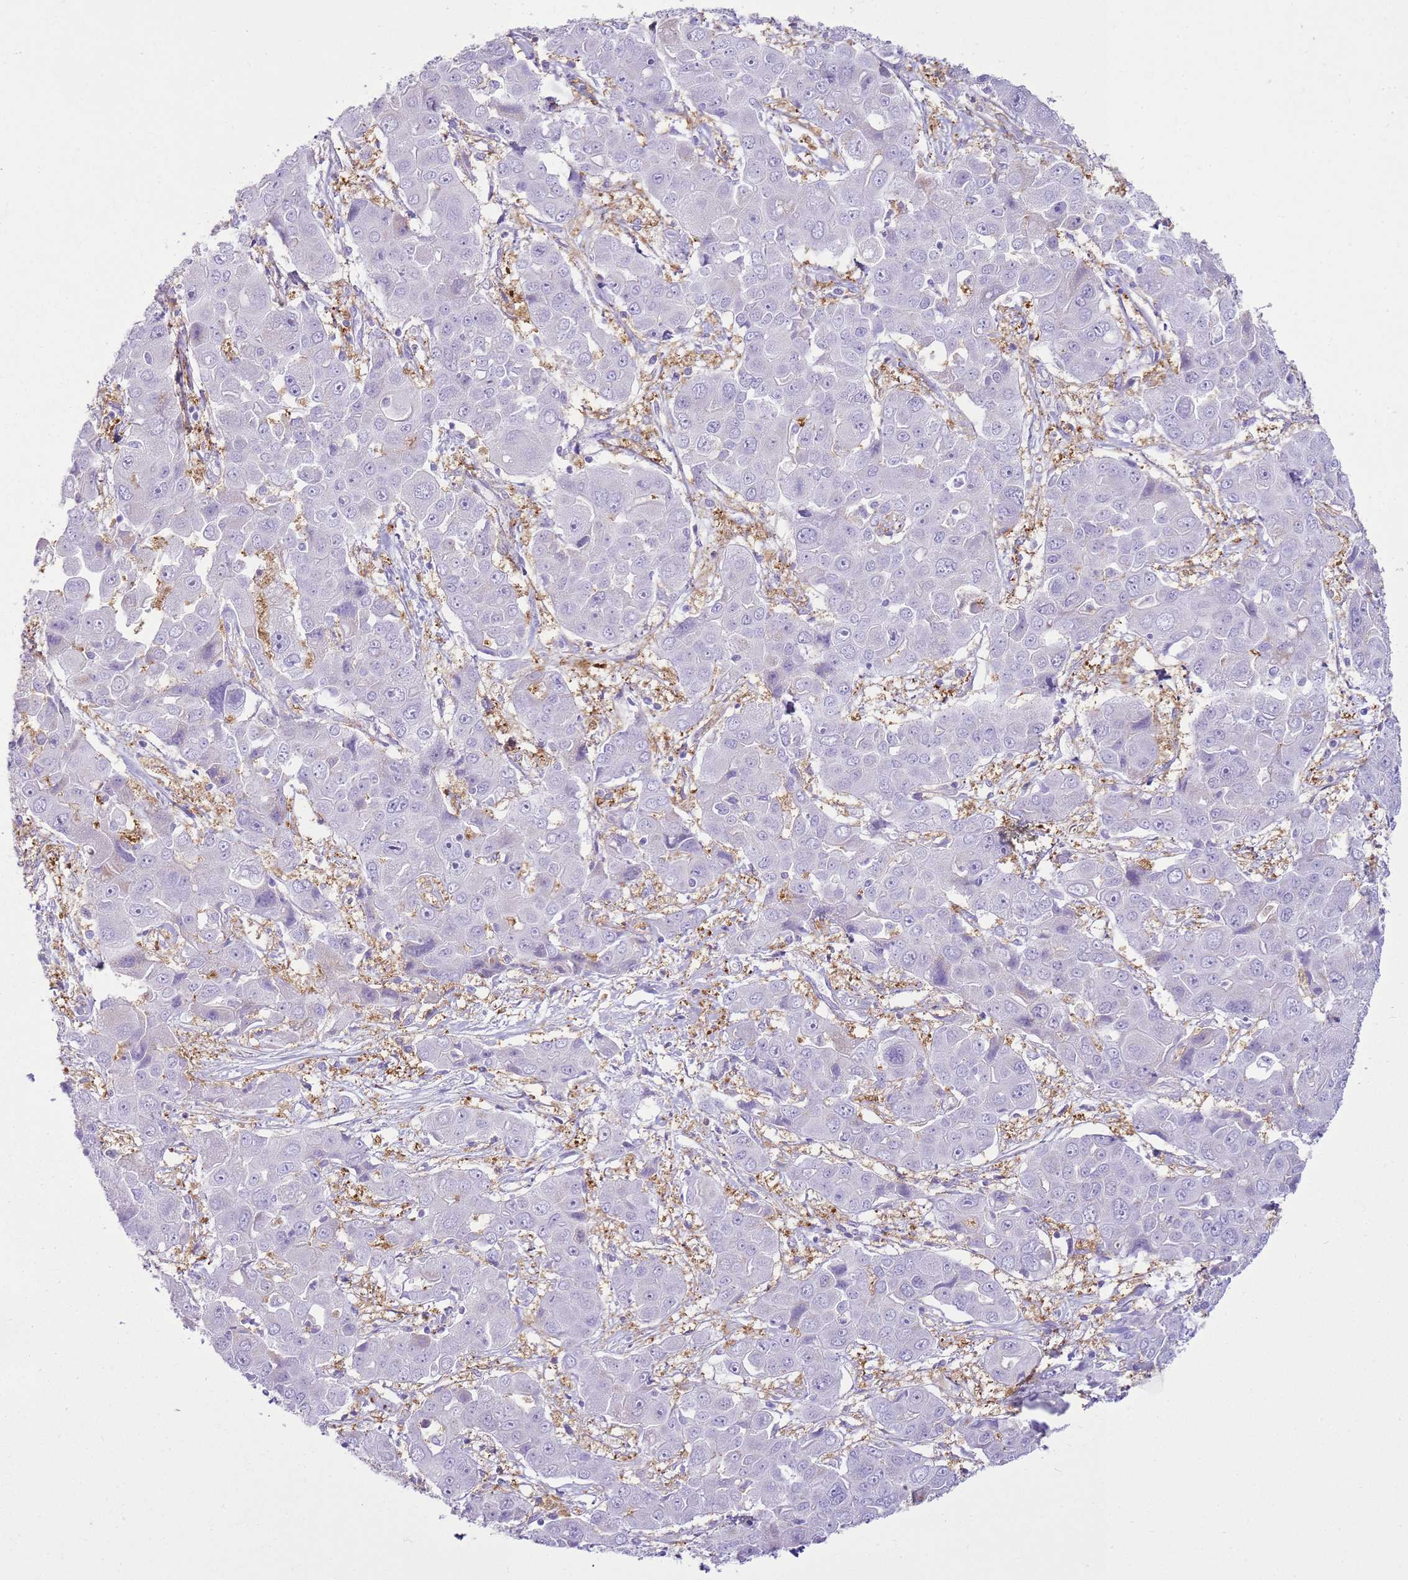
{"staining": {"intensity": "negative", "quantity": "none", "location": "none"}, "tissue": "liver cancer", "cell_type": "Tumor cells", "image_type": "cancer", "snomed": [{"axis": "morphology", "description": "Cholangiocarcinoma"}, {"axis": "topography", "description": "Liver"}], "caption": "High magnification brightfield microscopy of liver cholangiocarcinoma stained with DAB (brown) and counterstained with hematoxylin (blue): tumor cells show no significant expression.", "gene": "SNX21", "patient": {"sex": "male", "age": 67}}